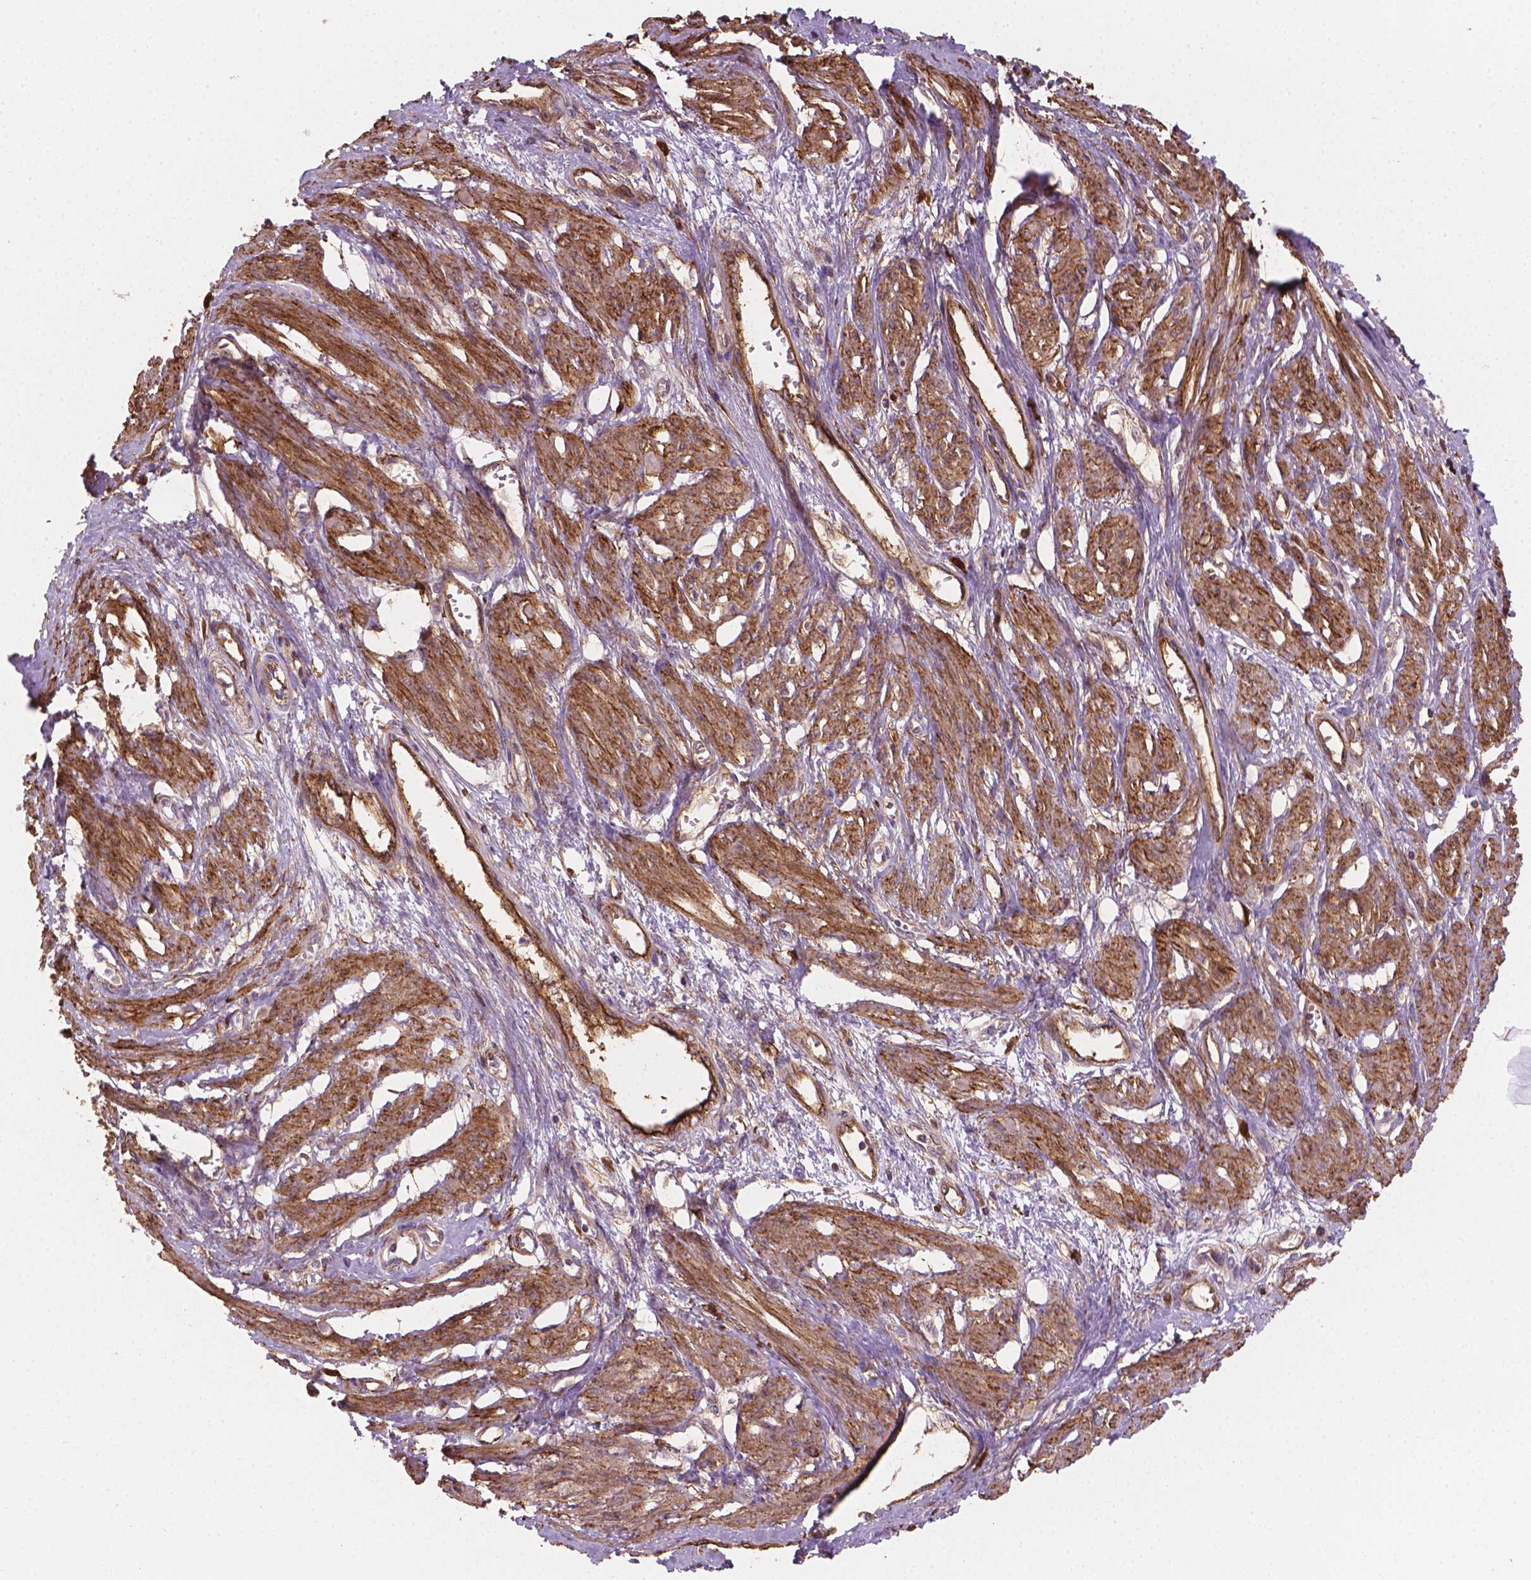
{"staining": {"intensity": "moderate", "quantity": ">75%", "location": "cytoplasmic/membranous"}, "tissue": "smooth muscle", "cell_type": "Smooth muscle cells", "image_type": "normal", "snomed": [{"axis": "morphology", "description": "Normal tissue, NOS"}, {"axis": "topography", "description": "Smooth muscle"}, {"axis": "topography", "description": "Uterus"}], "caption": "The histopathology image reveals staining of benign smooth muscle, revealing moderate cytoplasmic/membranous protein positivity (brown color) within smooth muscle cells.", "gene": "TCAF1", "patient": {"sex": "female", "age": 39}}